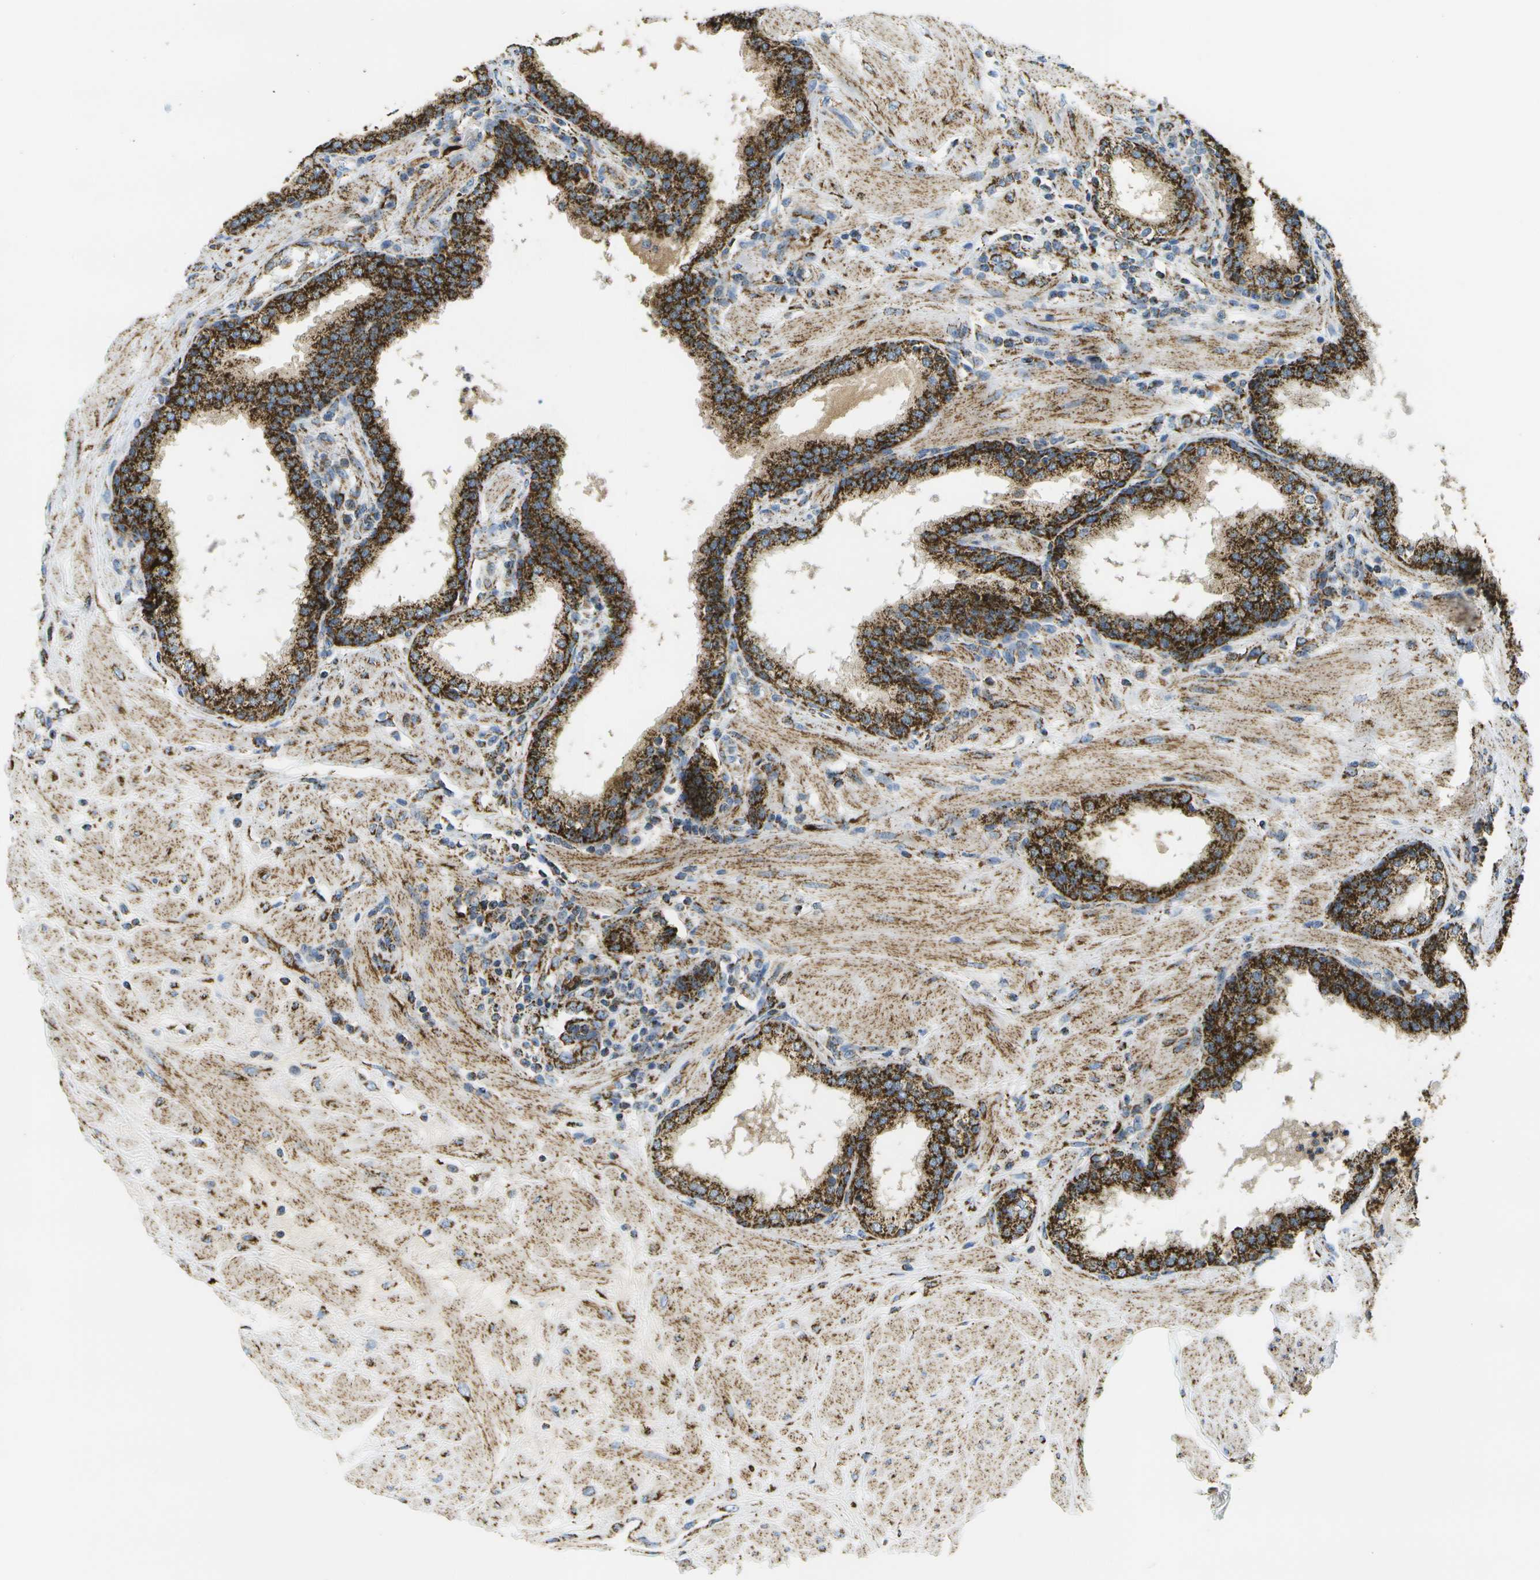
{"staining": {"intensity": "strong", "quantity": "25%-75%", "location": "cytoplasmic/membranous"}, "tissue": "prostate", "cell_type": "Glandular cells", "image_type": "normal", "snomed": [{"axis": "morphology", "description": "Normal tissue, NOS"}, {"axis": "topography", "description": "Prostate"}], "caption": "Strong cytoplasmic/membranous staining is seen in approximately 25%-75% of glandular cells in normal prostate. (brown staining indicates protein expression, while blue staining denotes nuclei).", "gene": "HLCS", "patient": {"sex": "male", "age": 51}}